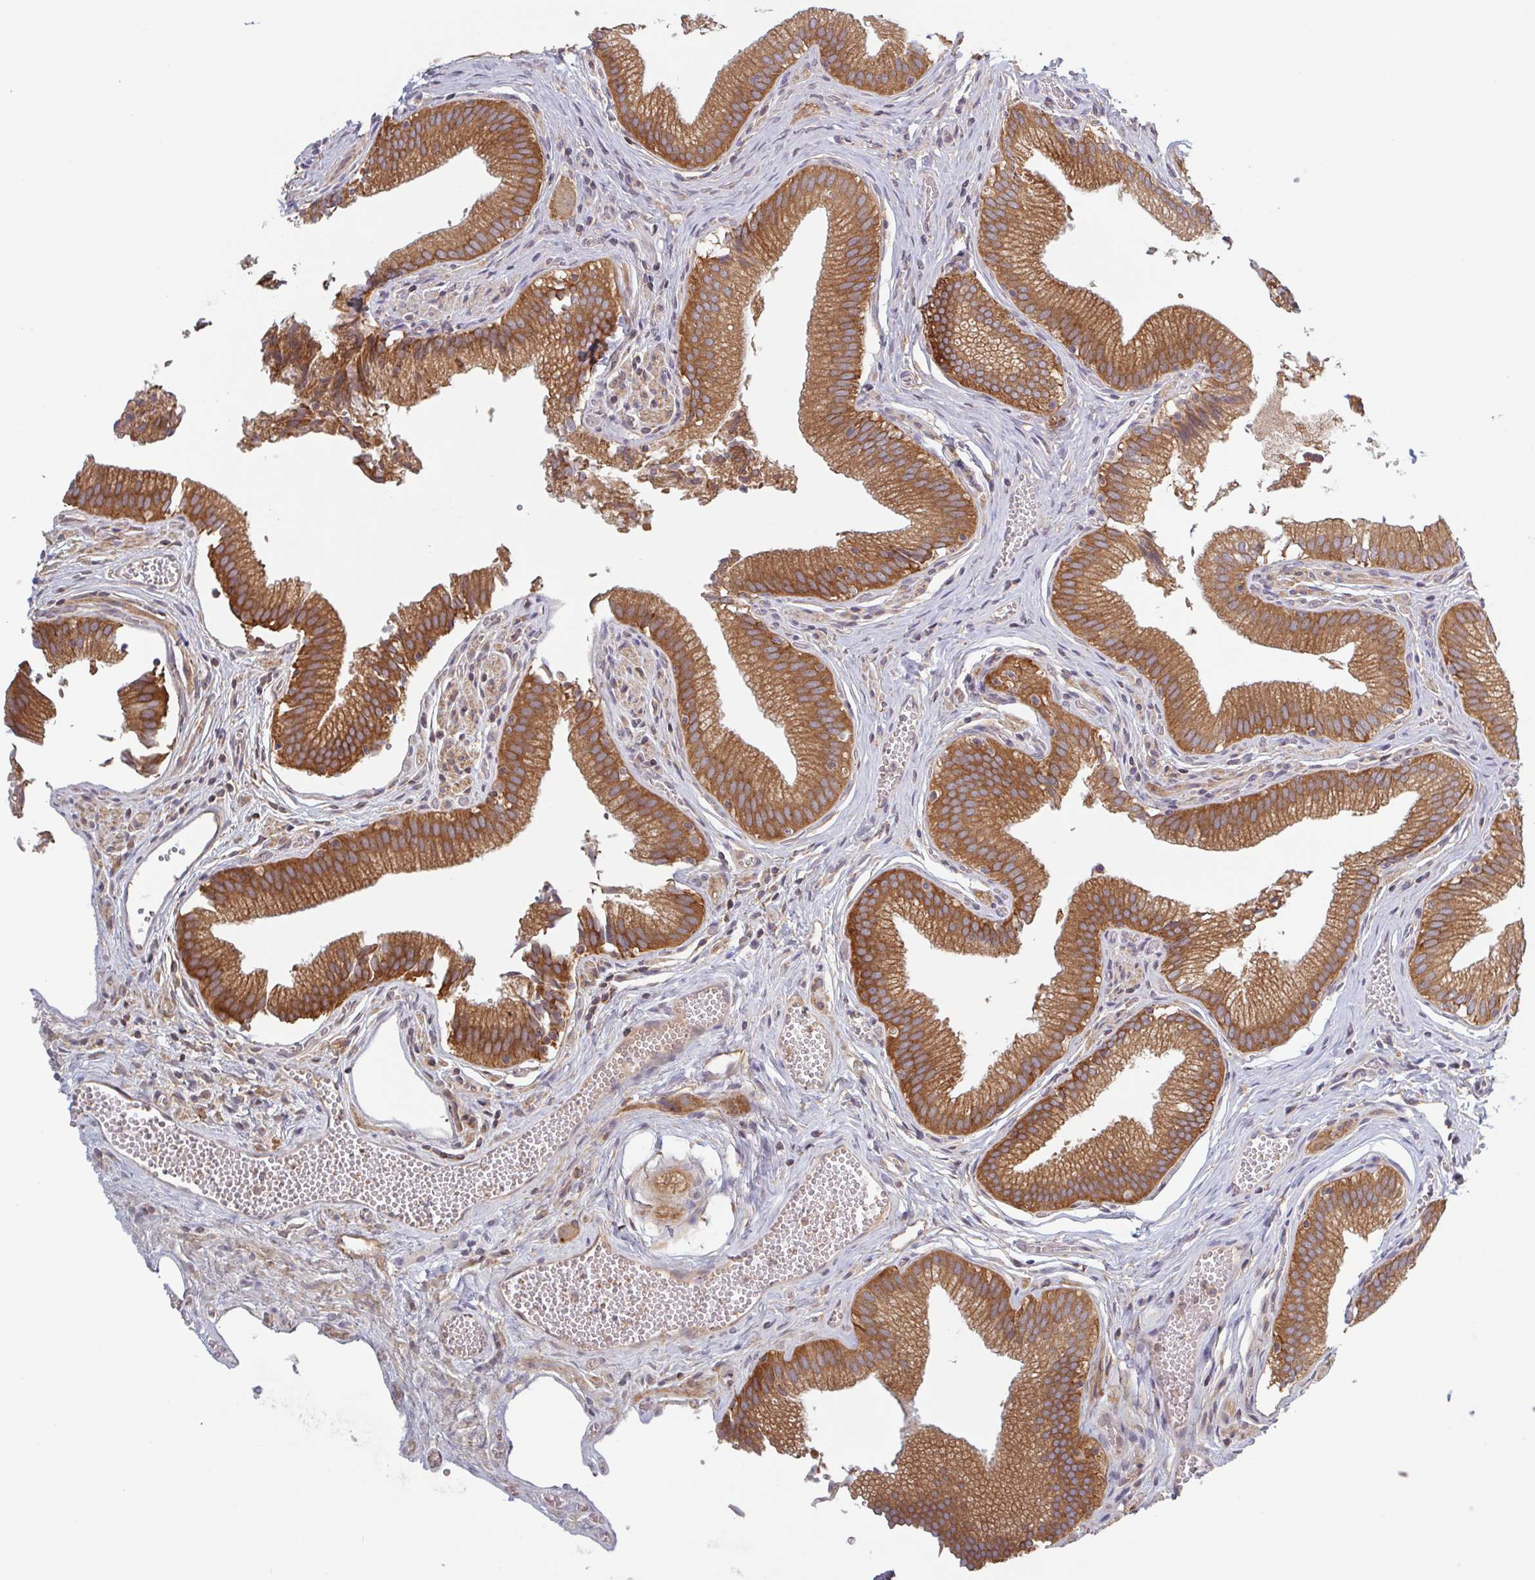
{"staining": {"intensity": "strong", "quantity": ">75%", "location": "cytoplasmic/membranous"}, "tissue": "gallbladder", "cell_type": "Glandular cells", "image_type": "normal", "snomed": [{"axis": "morphology", "description": "Normal tissue, NOS"}, {"axis": "topography", "description": "Gallbladder"}, {"axis": "topography", "description": "Peripheral nerve tissue"}], "caption": "Protein expression analysis of unremarkable gallbladder exhibits strong cytoplasmic/membranous expression in about >75% of glandular cells.", "gene": "SURF1", "patient": {"sex": "male", "age": 17}}